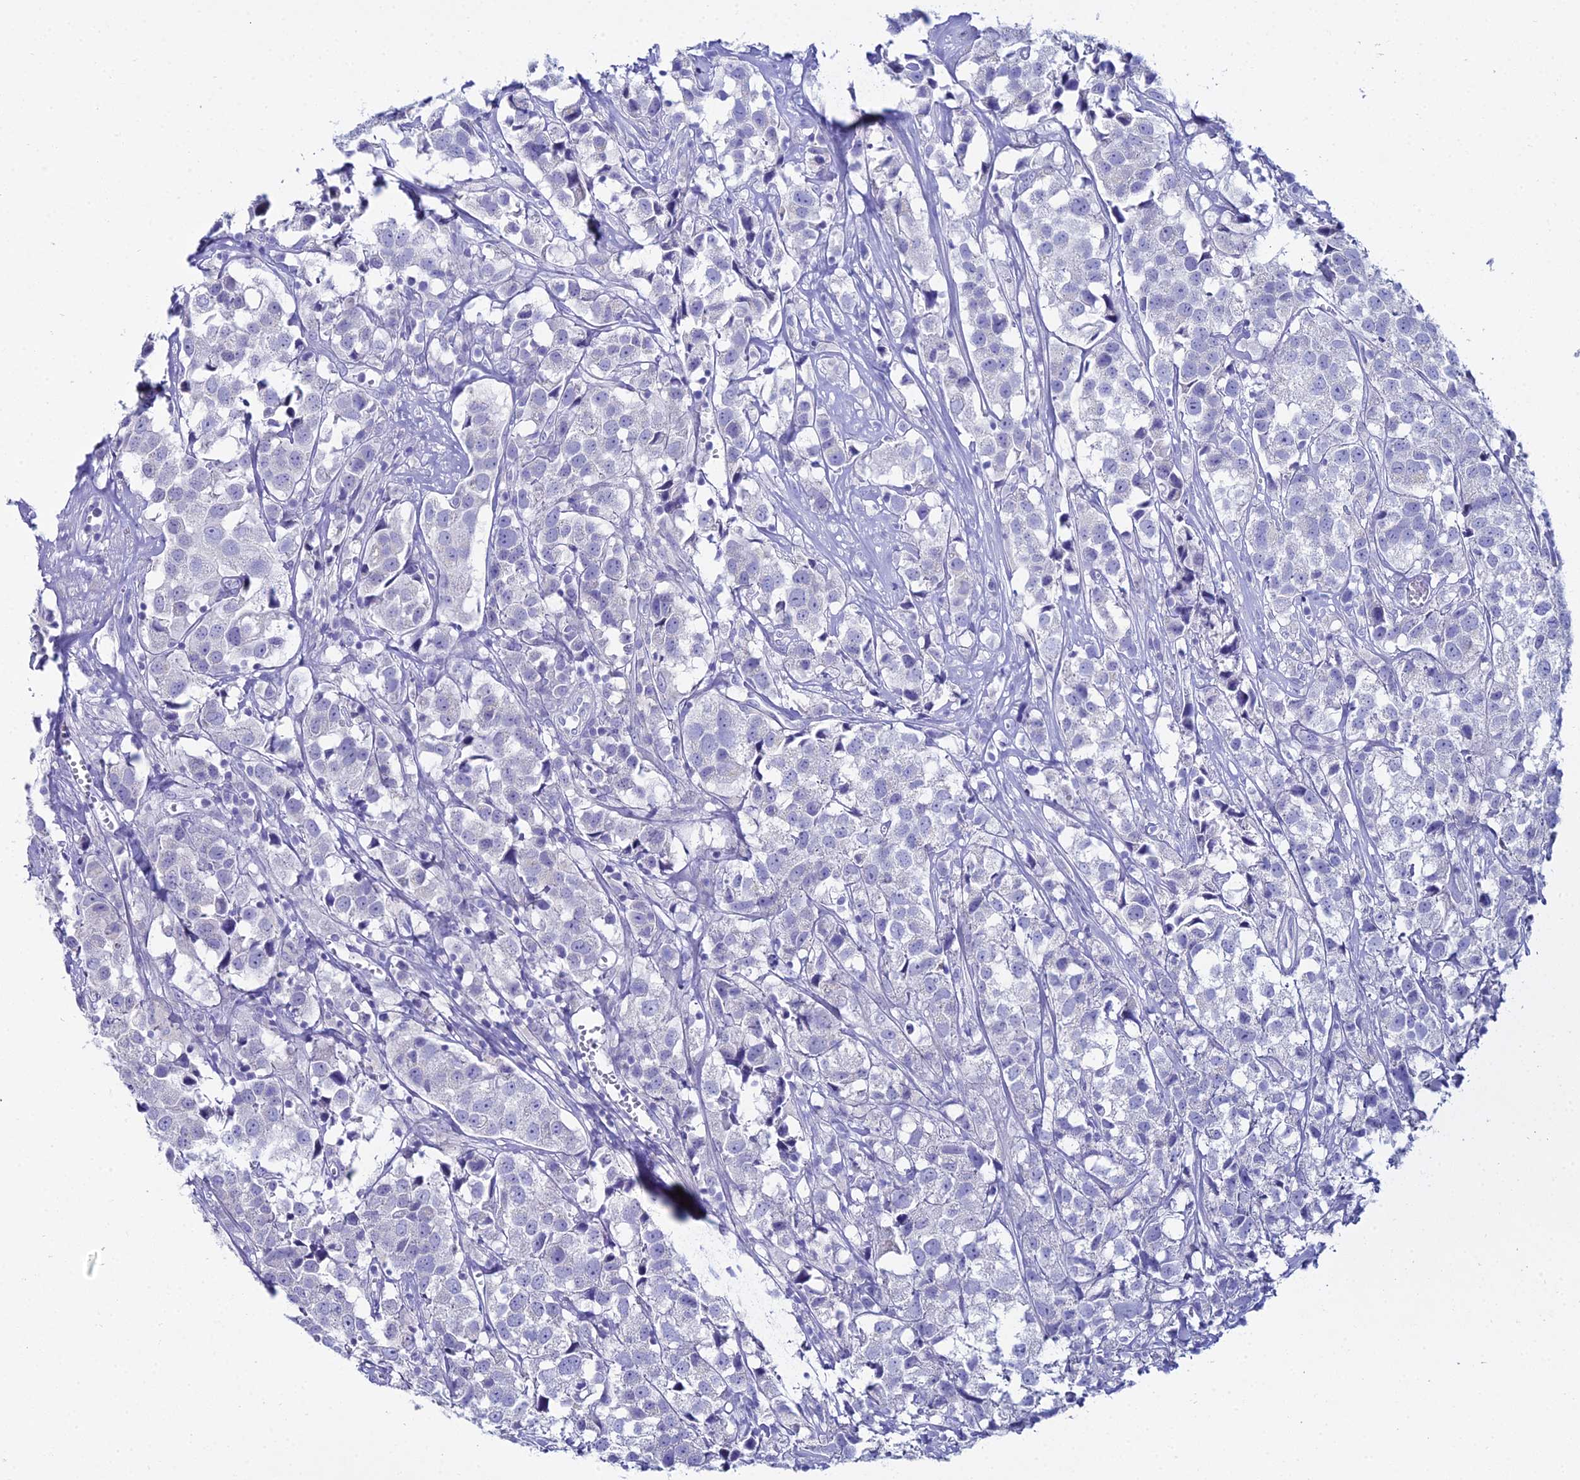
{"staining": {"intensity": "negative", "quantity": "none", "location": "none"}, "tissue": "urothelial cancer", "cell_type": "Tumor cells", "image_type": "cancer", "snomed": [{"axis": "morphology", "description": "Urothelial carcinoma, High grade"}, {"axis": "topography", "description": "Urinary bladder"}], "caption": "Tumor cells show no significant protein expression in urothelial cancer. (Brightfield microscopy of DAB (3,3'-diaminobenzidine) immunohistochemistry at high magnification).", "gene": "DHX34", "patient": {"sex": "female", "age": 75}}